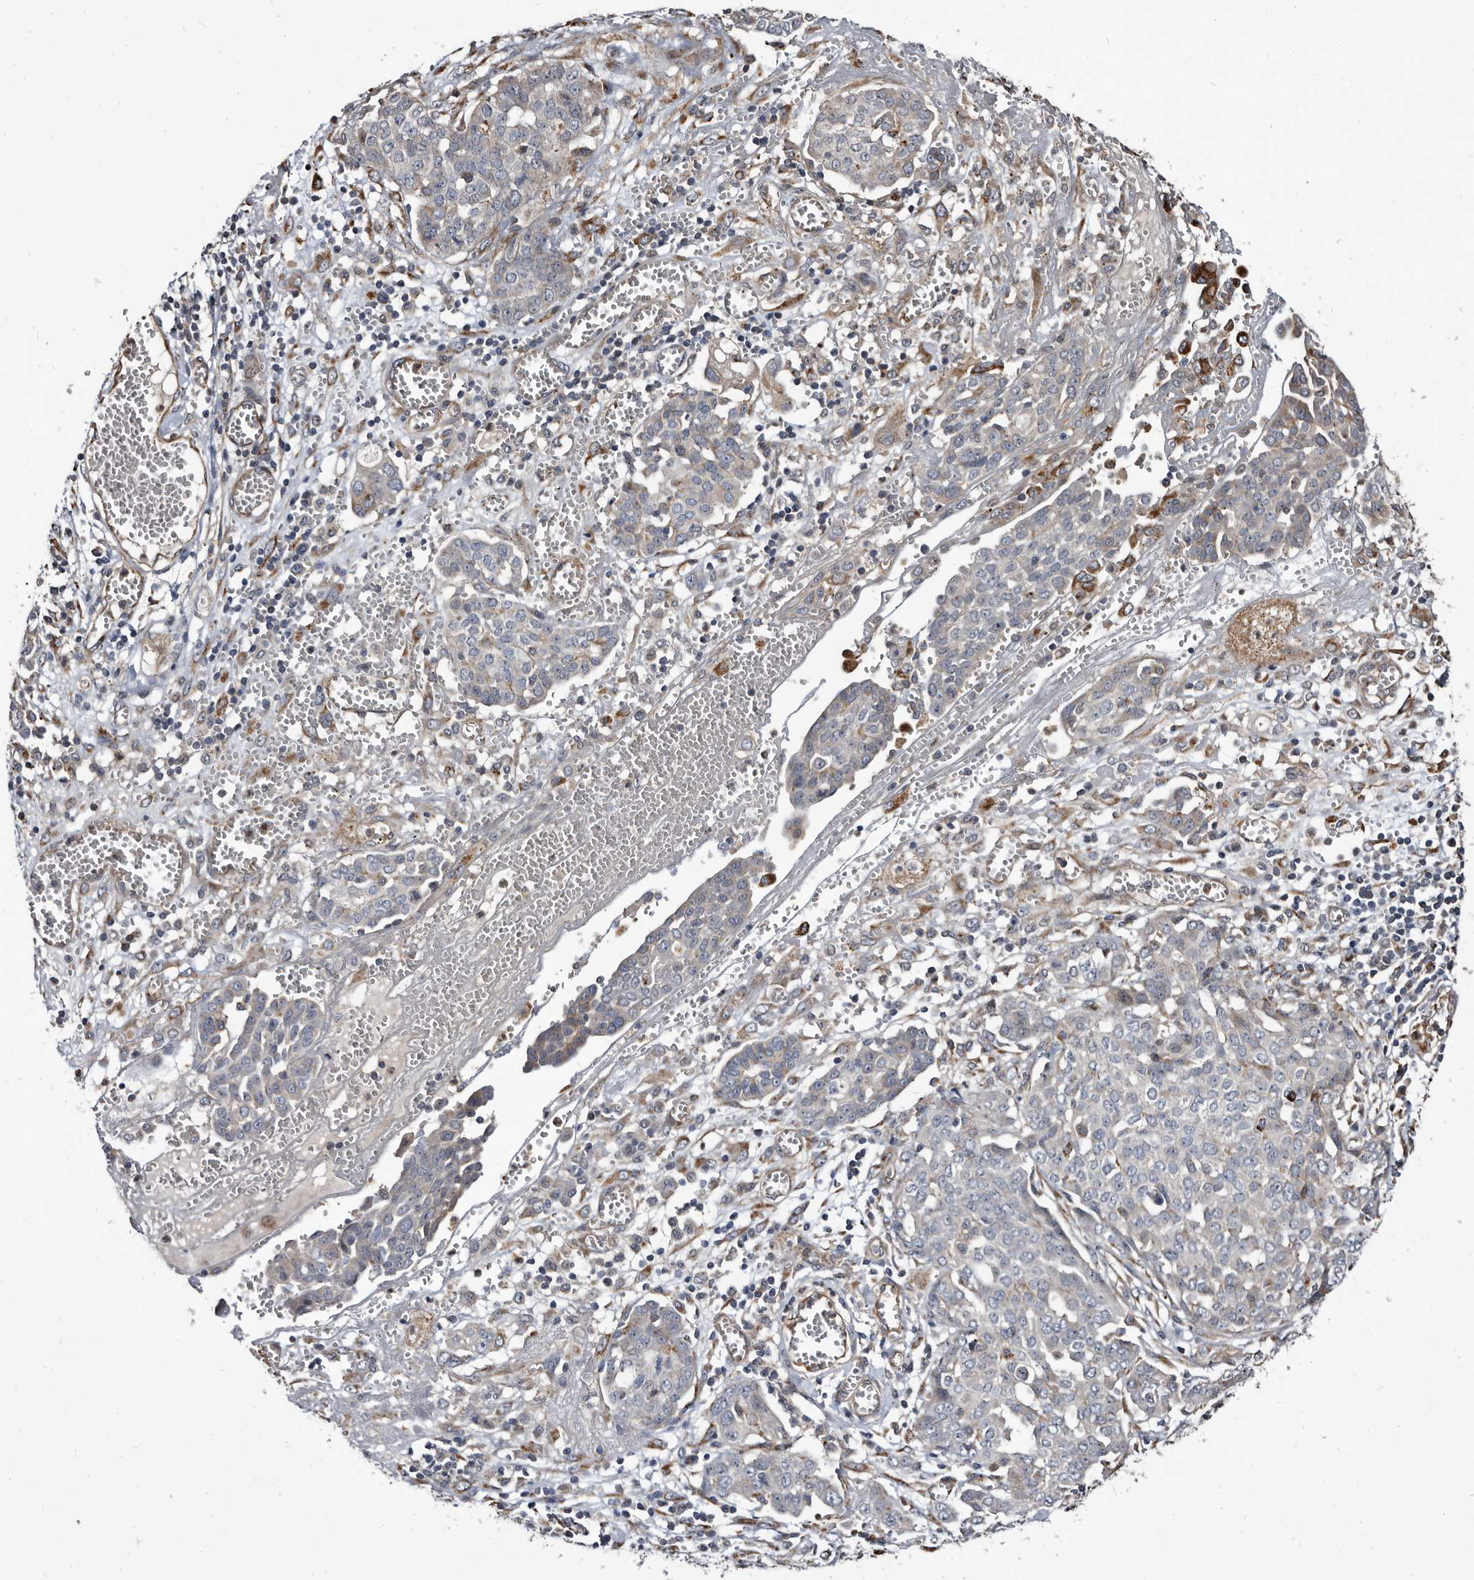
{"staining": {"intensity": "negative", "quantity": "none", "location": "none"}, "tissue": "ovarian cancer", "cell_type": "Tumor cells", "image_type": "cancer", "snomed": [{"axis": "morphology", "description": "Cystadenocarcinoma, serous, NOS"}, {"axis": "topography", "description": "Soft tissue"}, {"axis": "topography", "description": "Ovary"}], "caption": "High power microscopy photomicrograph of an immunohistochemistry image of serous cystadenocarcinoma (ovarian), revealing no significant positivity in tumor cells.", "gene": "CTSA", "patient": {"sex": "female", "age": 57}}